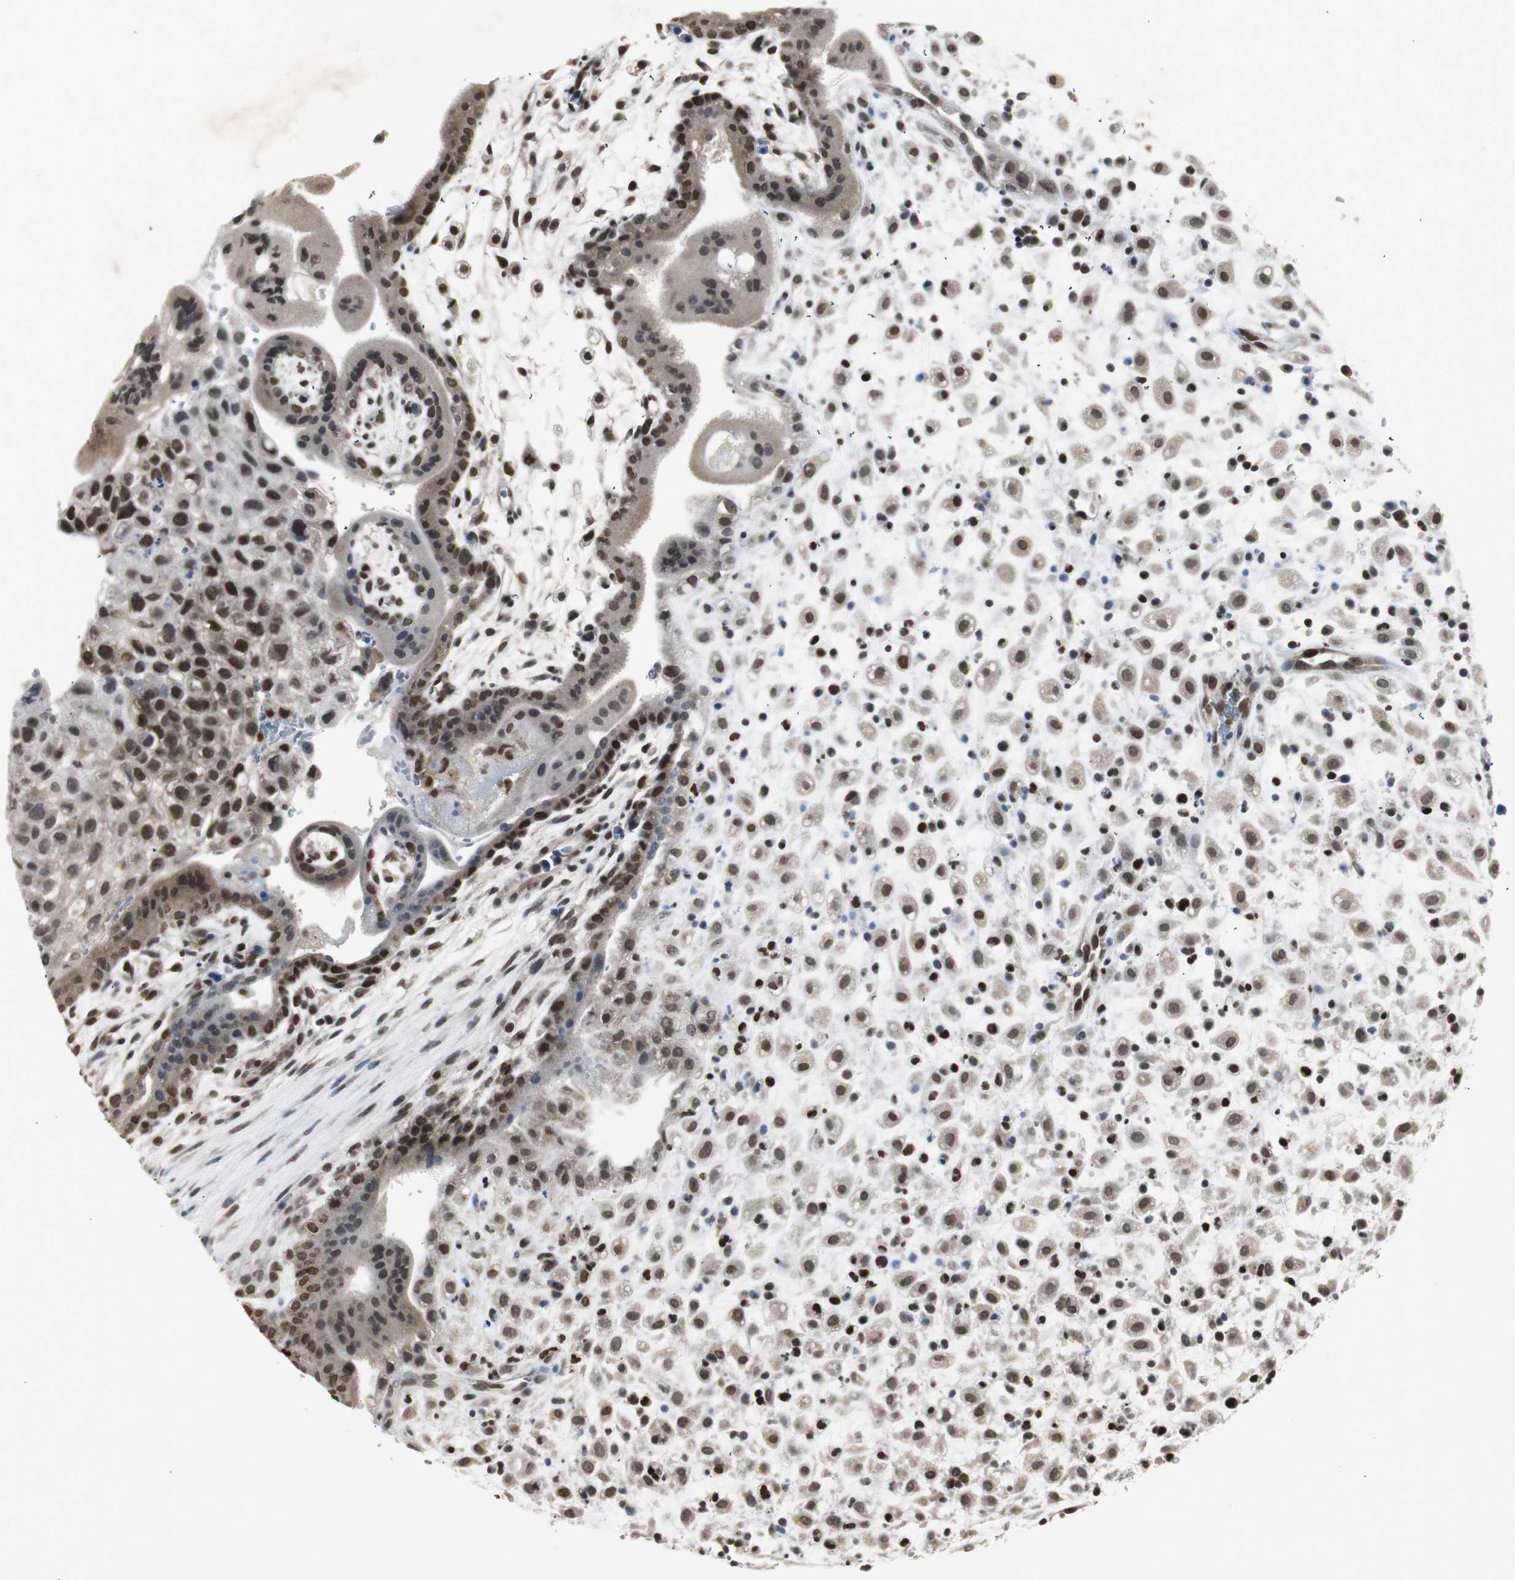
{"staining": {"intensity": "moderate", "quantity": ">75%", "location": "nuclear"}, "tissue": "placenta", "cell_type": "Decidual cells", "image_type": "normal", "snomed": [{"axis": "morphology", "description": "Normal tissue, NOS"}, {"axis": "topography", "description": "Placenta"}], "caption": "A photomicrograph of placenta stained for a protein exhibits moderate nuclear brown staining in decidual cells. (Brightfield microscopy of DAB IHC at high magnification).", "gene": "MPG", "patient": {"sex": "female", "age": 35}}